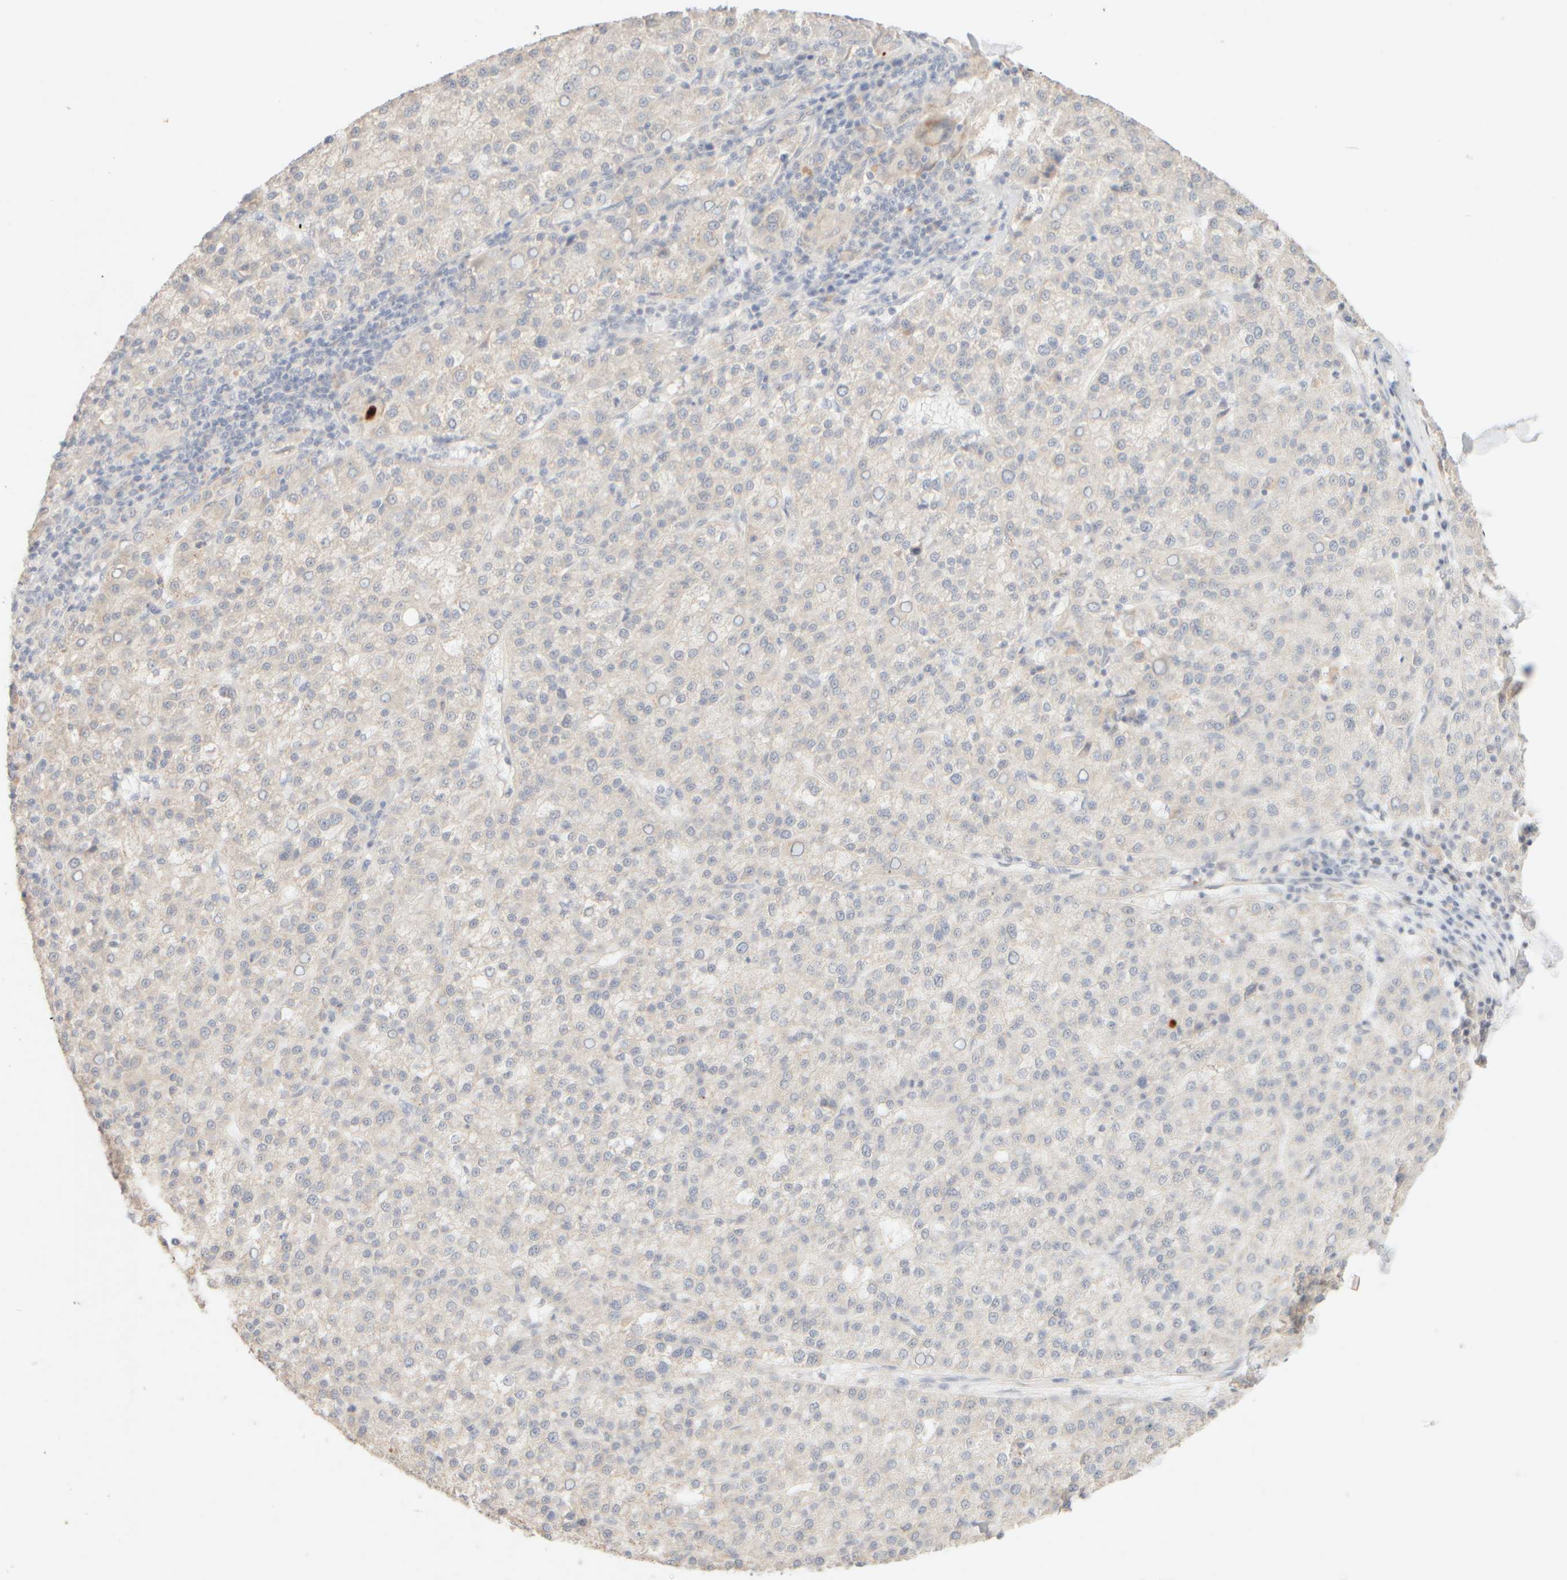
{"staining": {"intensity": "negative", "quantity": "none", "location": "none"}, "tissue": "liver cancer", "cell_type": "Tumor cells", "image_type": "cancer", "snomed": [{"axis": "morphology", "description": "Carcinoma, Hepatocellular, NOS"}, {"axis": "topography", "description": "Liver"}], "caption": "Immunohistochemistry of liver hepatocellular carcinoma shows no expression in tumor cells. (Stains: DAB (3,3'-diaminobenzidine) IHC with hematoxylin counter stain, Microscopy: brightfield microscopy at high magnification).", "gene": "SNTB1", "patient": {"sex": "female", "age": 58}}